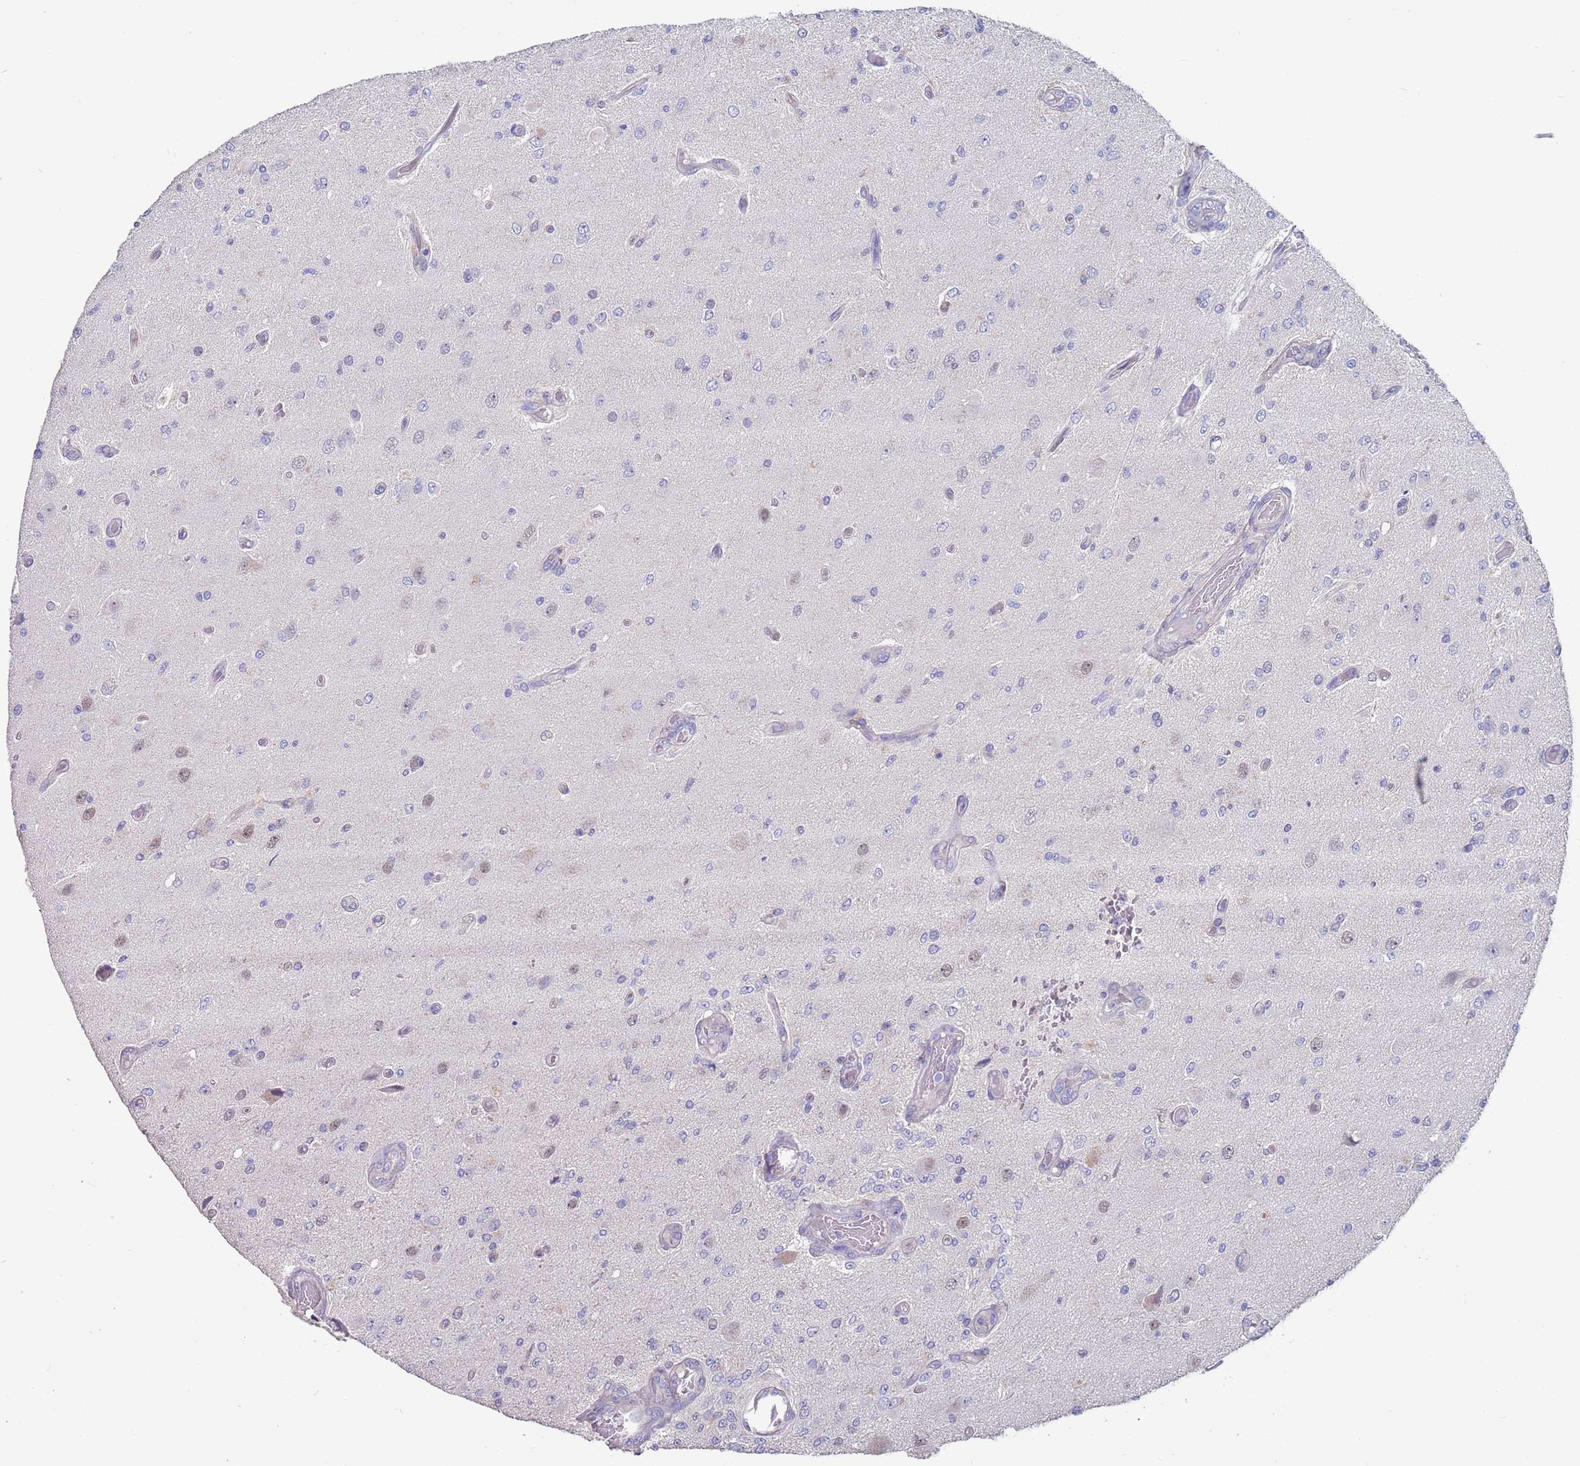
{"staining": {"intensity": "negative", "quantity": "none", "location": "none"}, "tissue": "glioma", "cell_type": "Tumor cells", "image_type": "cancer", "snomed": [{"axis": "morphology", "description": "Normal tissue, NOS"}, {"axis": "morphology", "description": "Glioma, malignant, High grade"}, {"axis": "topography", "description": "Cerebral cortex"}], "caption": "Tumor cells show no significant protein expression in malignant high-grade glioma.", "gene": "KRTCAP3", "patient": {"sex": "male", "age": 77}}